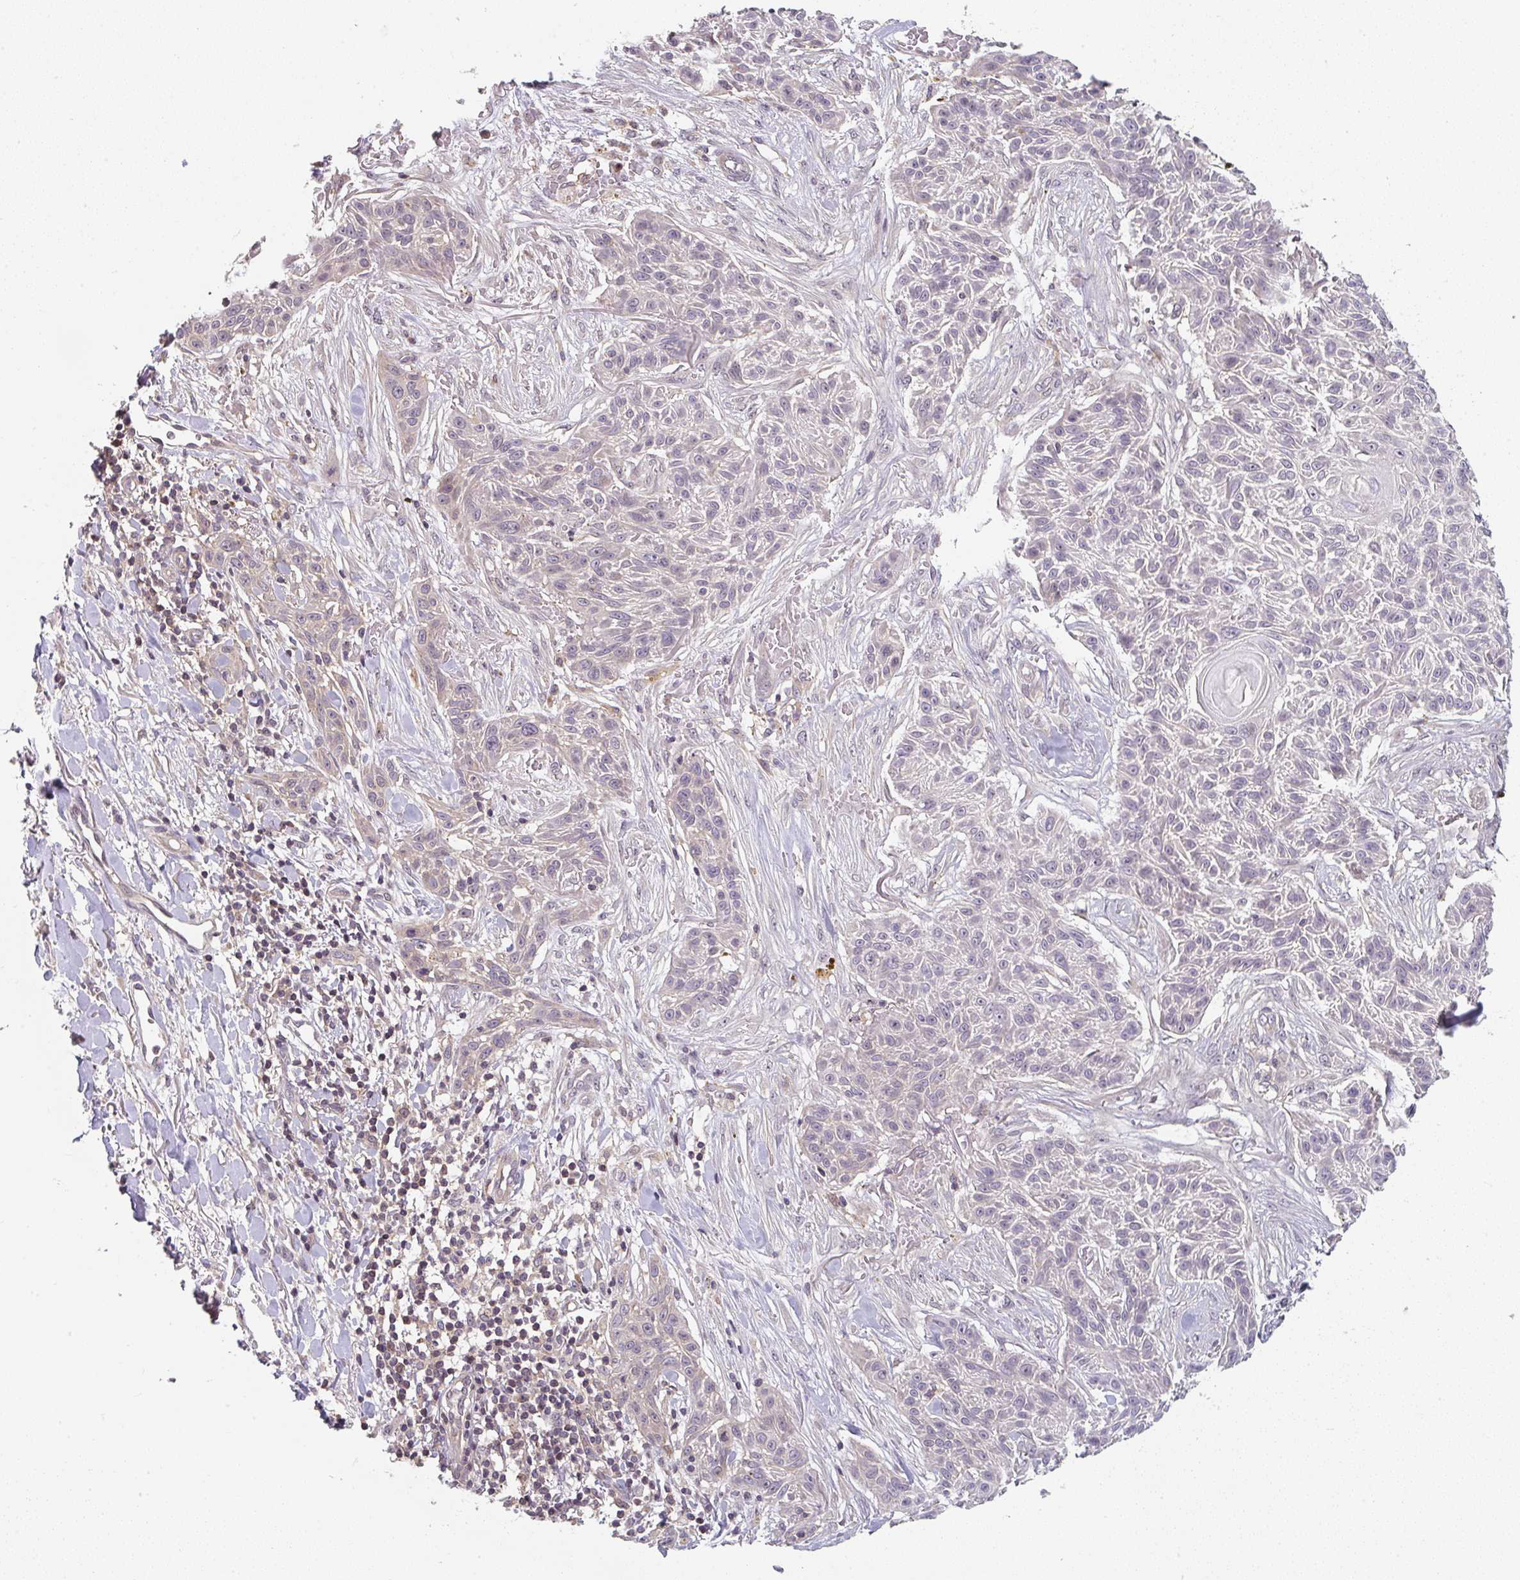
{"staining": {"intensity": "weak", "quantity": "<25%", "location": "cytoplasmic/membranous"}, "tissue": "skin cancer", "cell_type": "Tumor cells", "image_type": "cancer", "snomed": [{"axis": "morphology", "description": "Squamous cell carcinoma, NOS"}, {"axis": "topography", "description": "Skin"}], "caption": "Tumor cells show no significant staining in skin squamous cell carcinoma.", "gene": "RANGRF", "patient": {"sex": "male", "age": 86}}